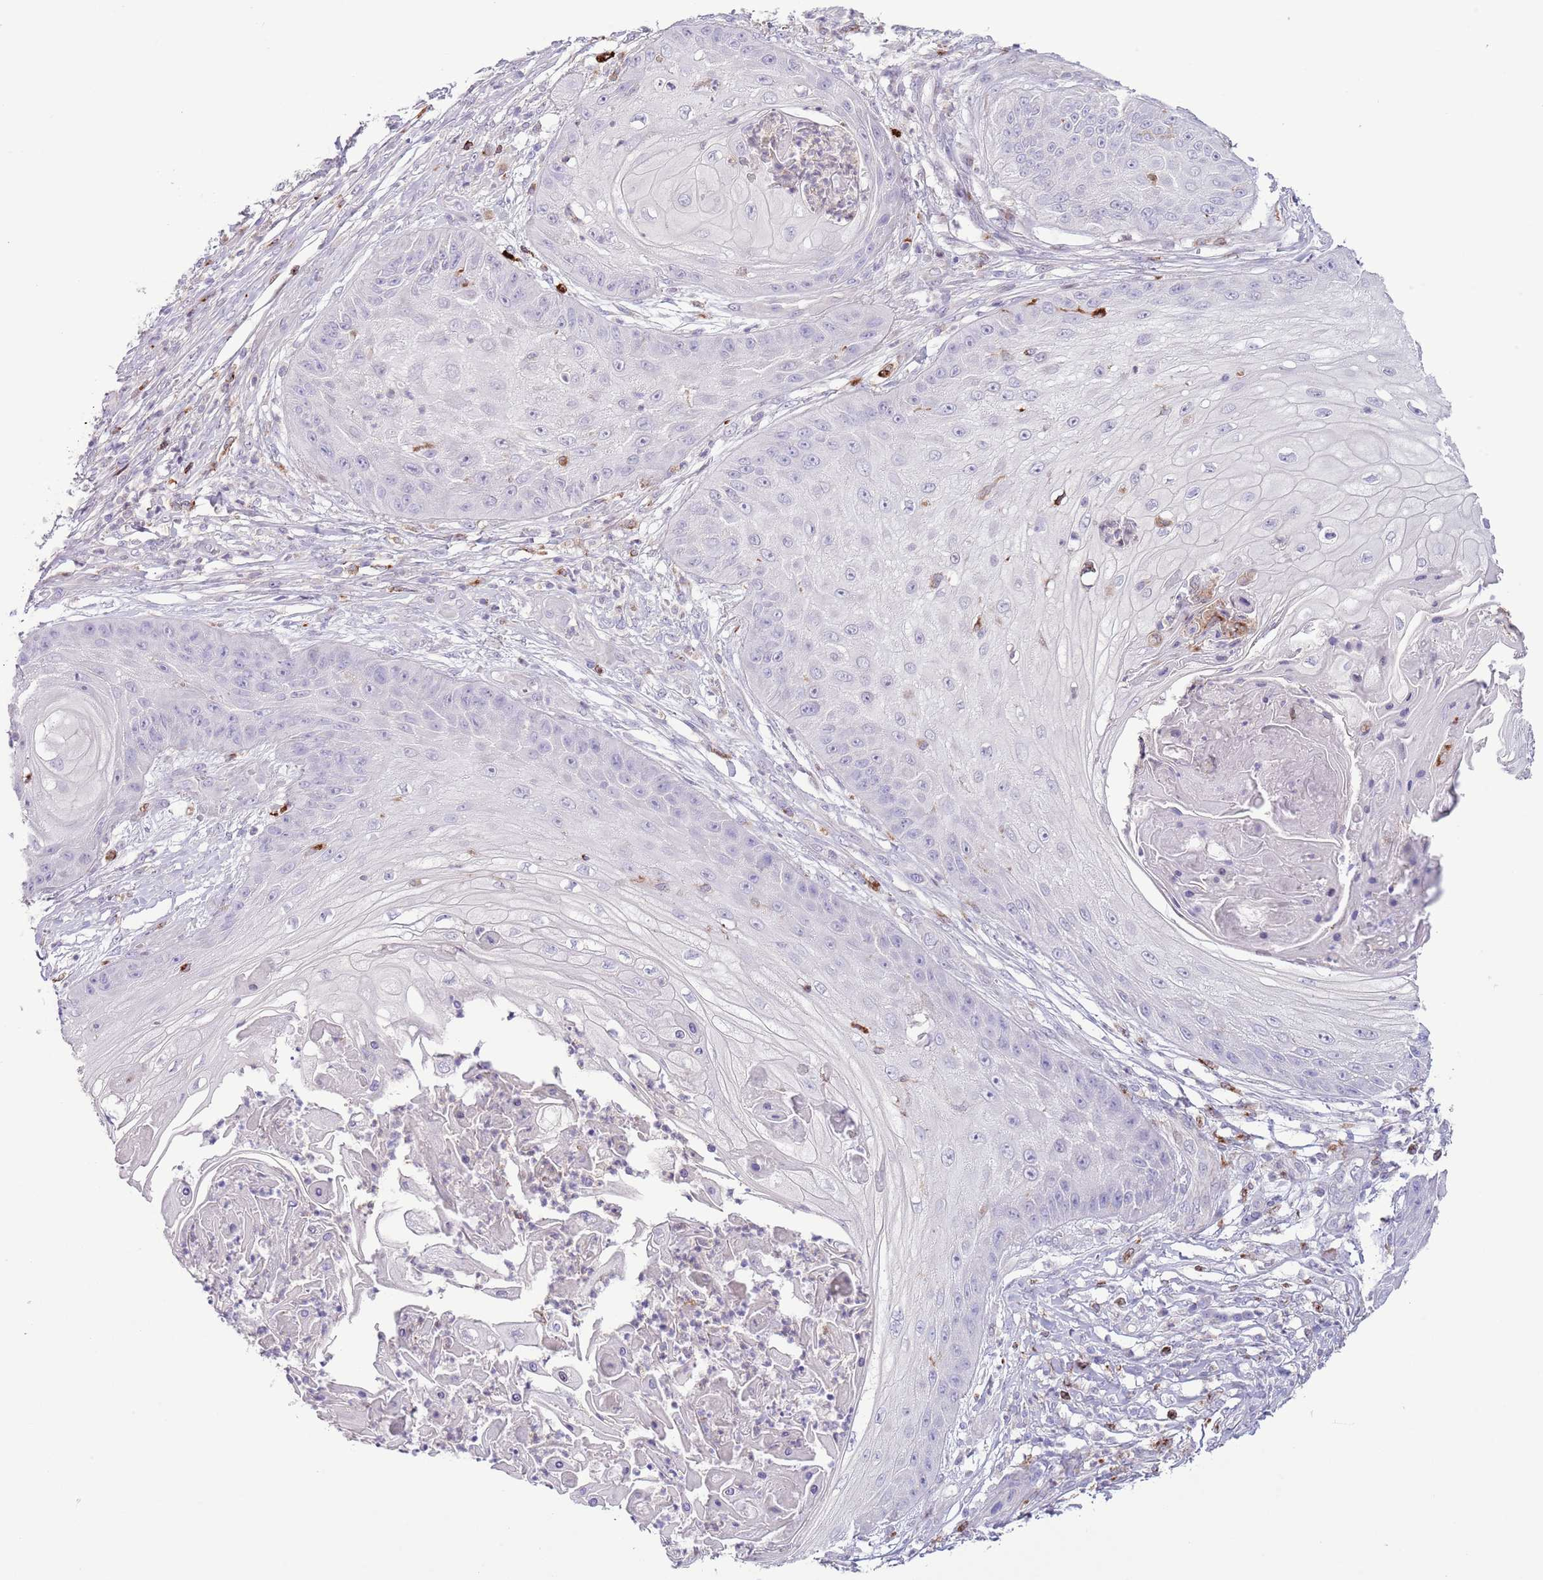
{"staining": {"intensity": "negative", "quantity": "none", "location": "none"}, "tissue": "skin cancer", "cell_type": "Tumor cells", "image_type": "cancer", "snomed": [{"axis": "morphology", "description": "Squamous cell carcinoma, NOS"}, {"axis": "topography", "description": "Skin"}], "caption": "Immunohistochemistry (IHC) of human squamous cell carcinoma (skin) reveals no staining in tumor cells.", "gene": "ANO8", "patient": {"sex": "male", "age": 70}}